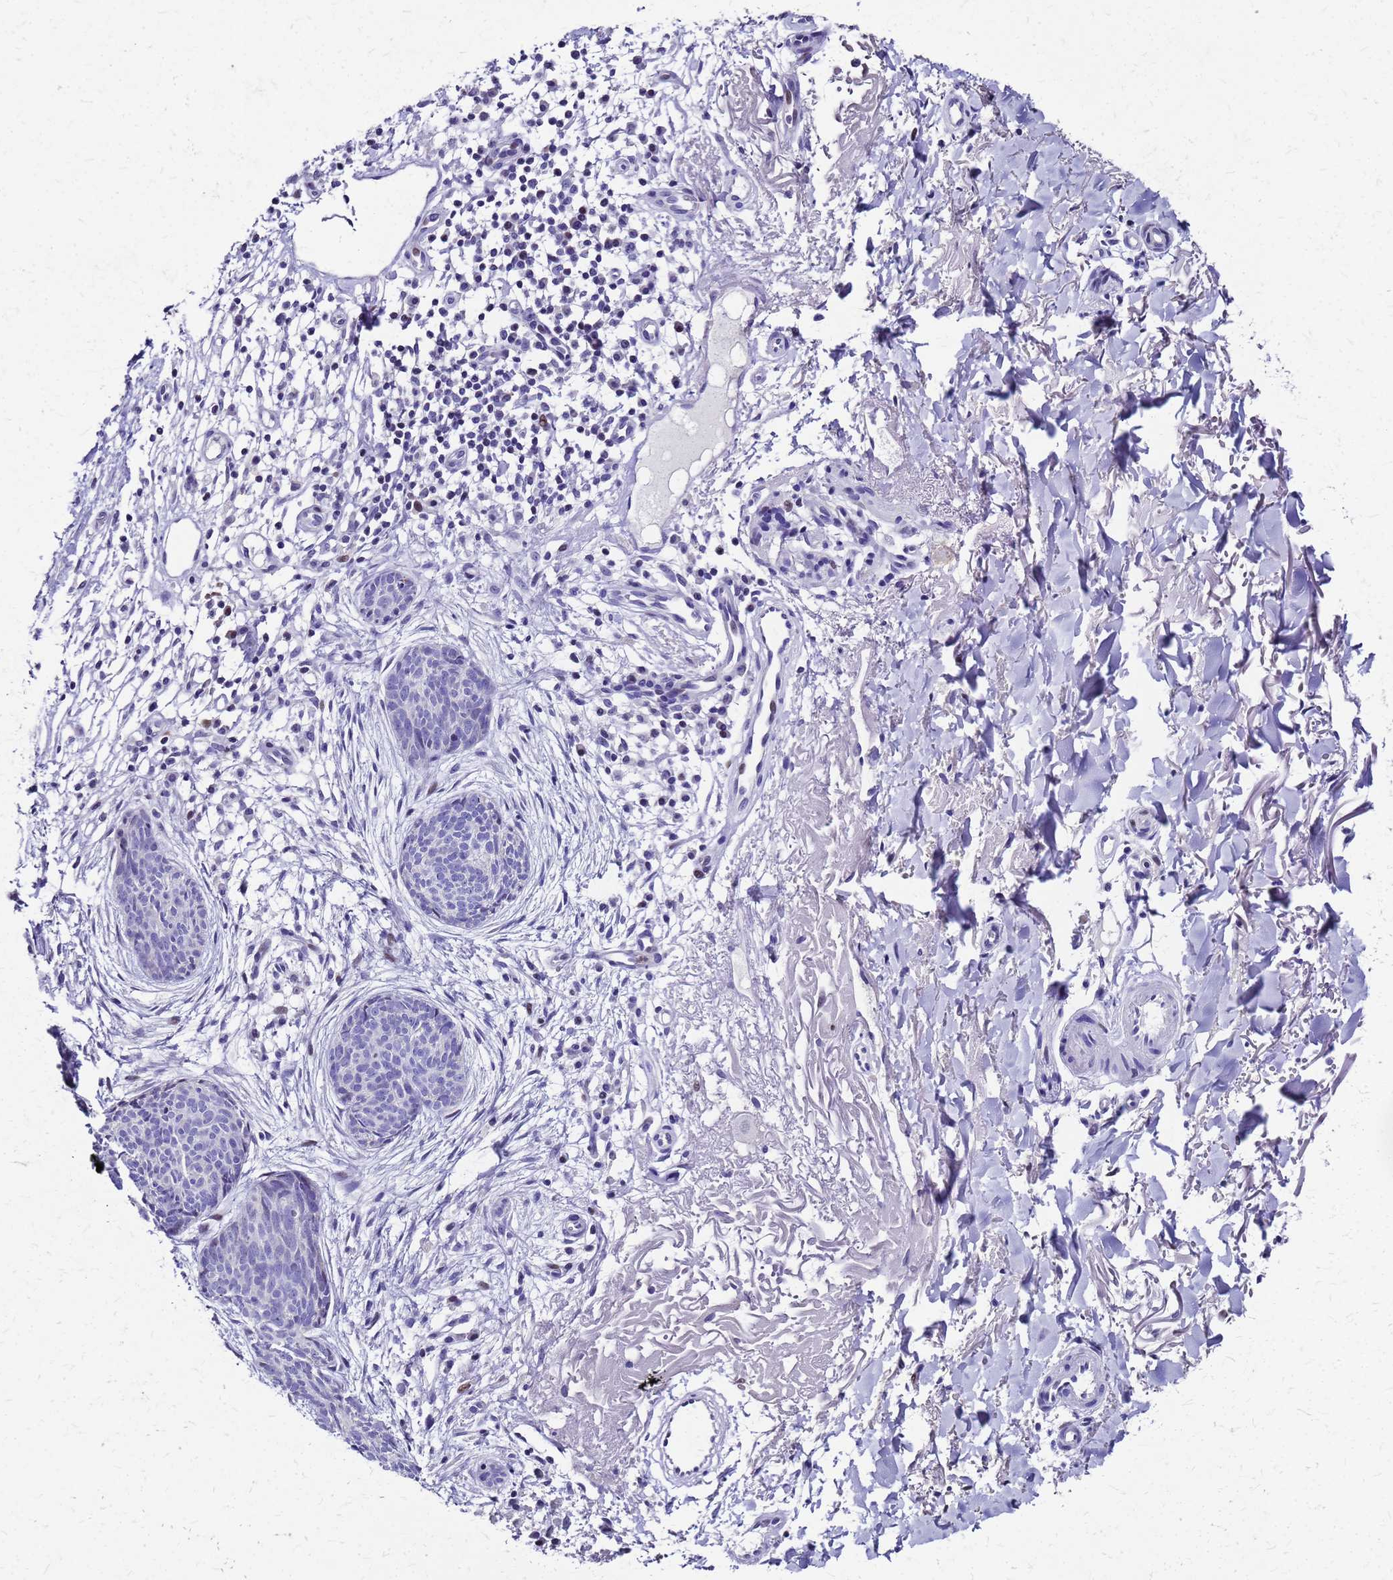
{"staining": {"intensity": "negative", "quantity": "none", "location": "none"}, "tissue": "skin cancer", "cell_type": "Tumor cells", "image_type": "cancer", "snomed": [{"axis": "morphology", "description": "Basal cell carcinoma"}, {"axis": "topography", "description": "Skin"}], "caption": "Immunohistochemistry (IHC) image of basal cell carcinoma (skin) stained for a protein (brown), which exhibits no positivity in tumor cells.", "gene": "SMIM21", "patient": {"sex": "male", "age": 84}}